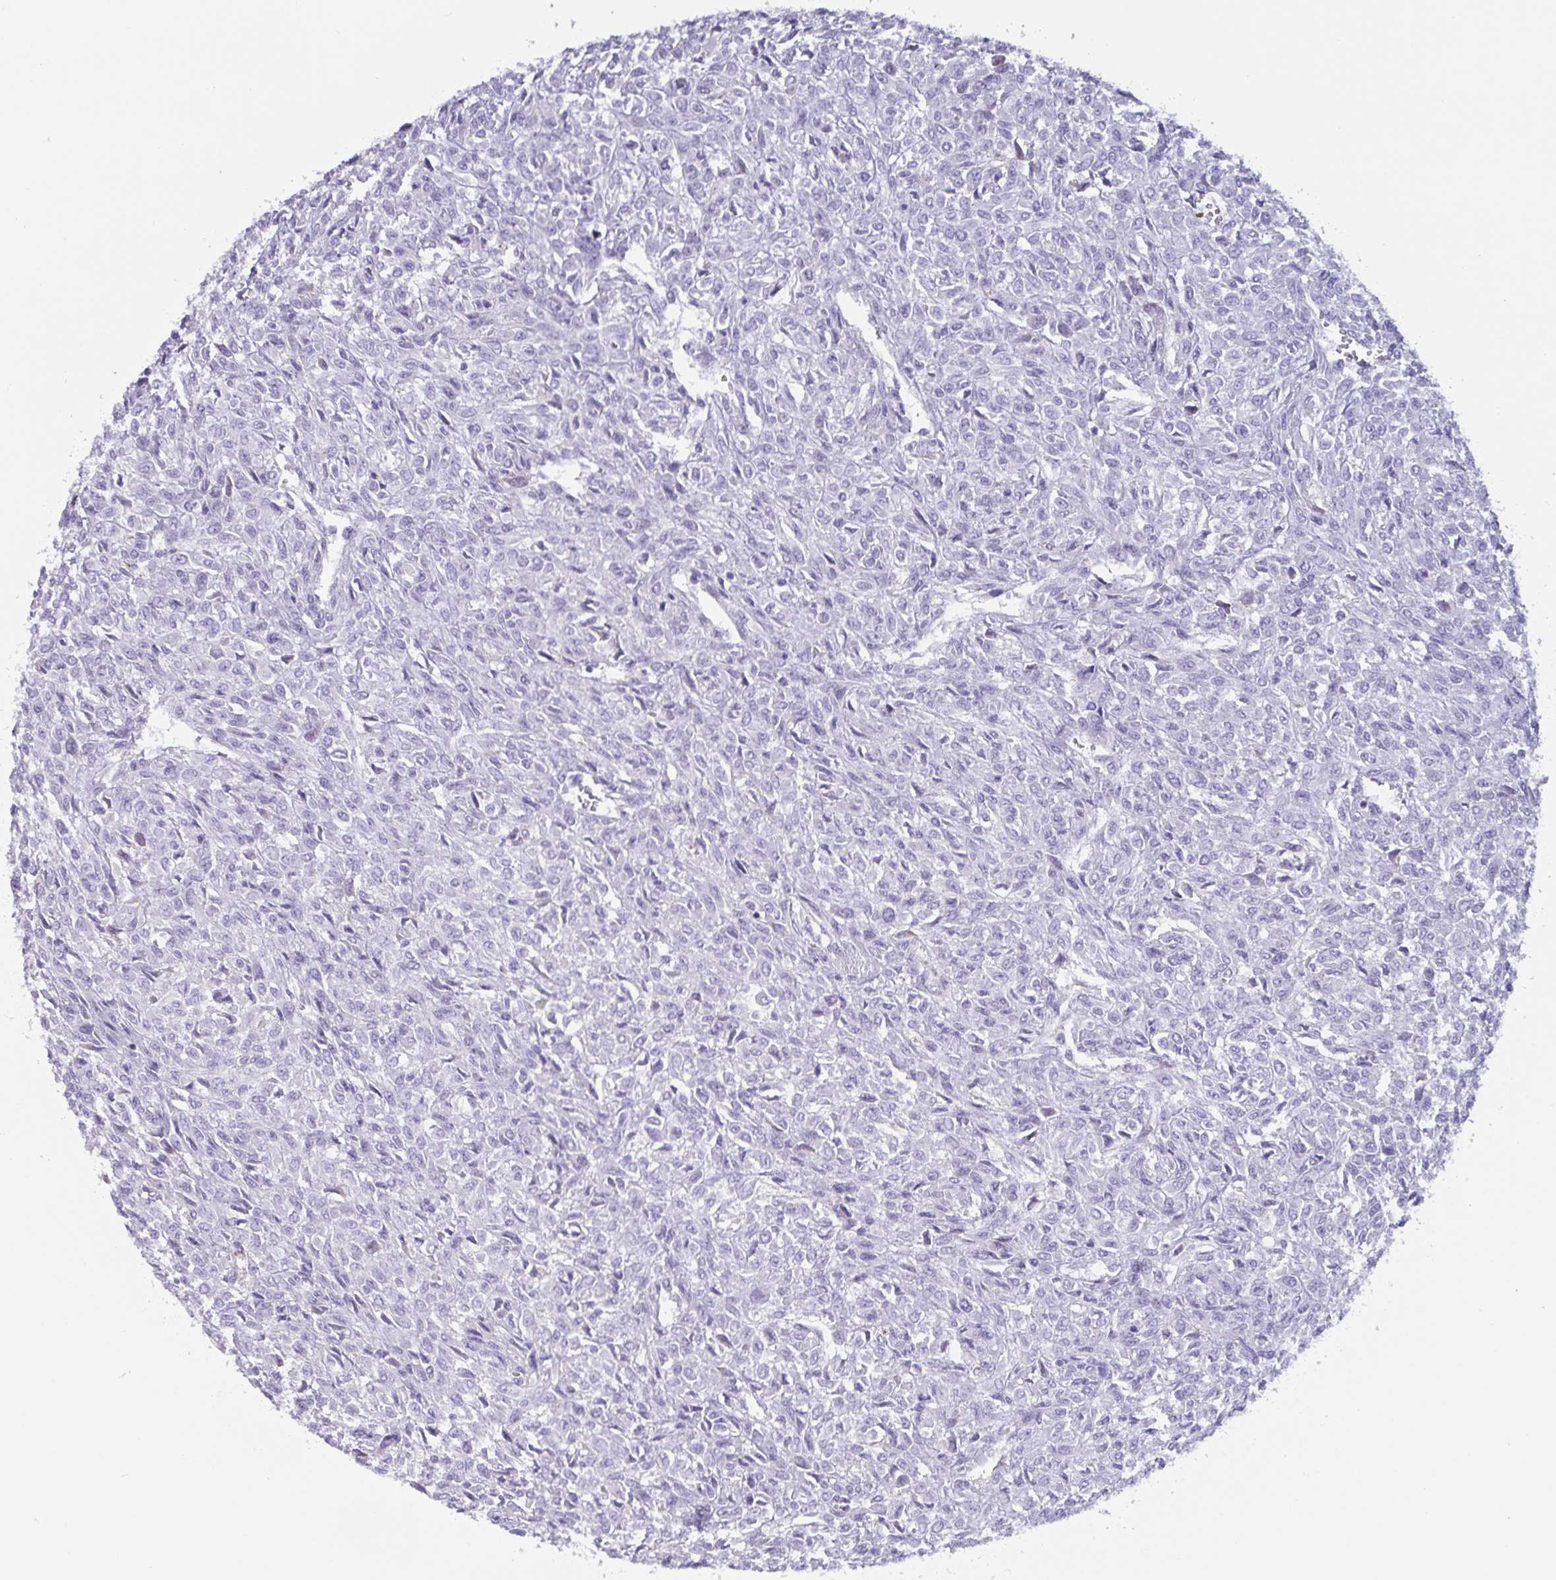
{"staining": {"intensity": "negative", "quantity": "none", "location": "none"}, "tissue": "renal cancer", "cell_type": "Tumor cells", "image_type": "cancer", "snomed": [{"axis": "morphology", "description": "Adenocarcinoma, NOS"}, {"axis": "topography", "description": "Kidney"}], "caption": "Human renal cancer (adenocarcinoma) stained for a protein using immunohistochemistry displays no expression in tumor cells.", "gene": "OR5P3", "patient": {"sex": "male", "age": 58}}